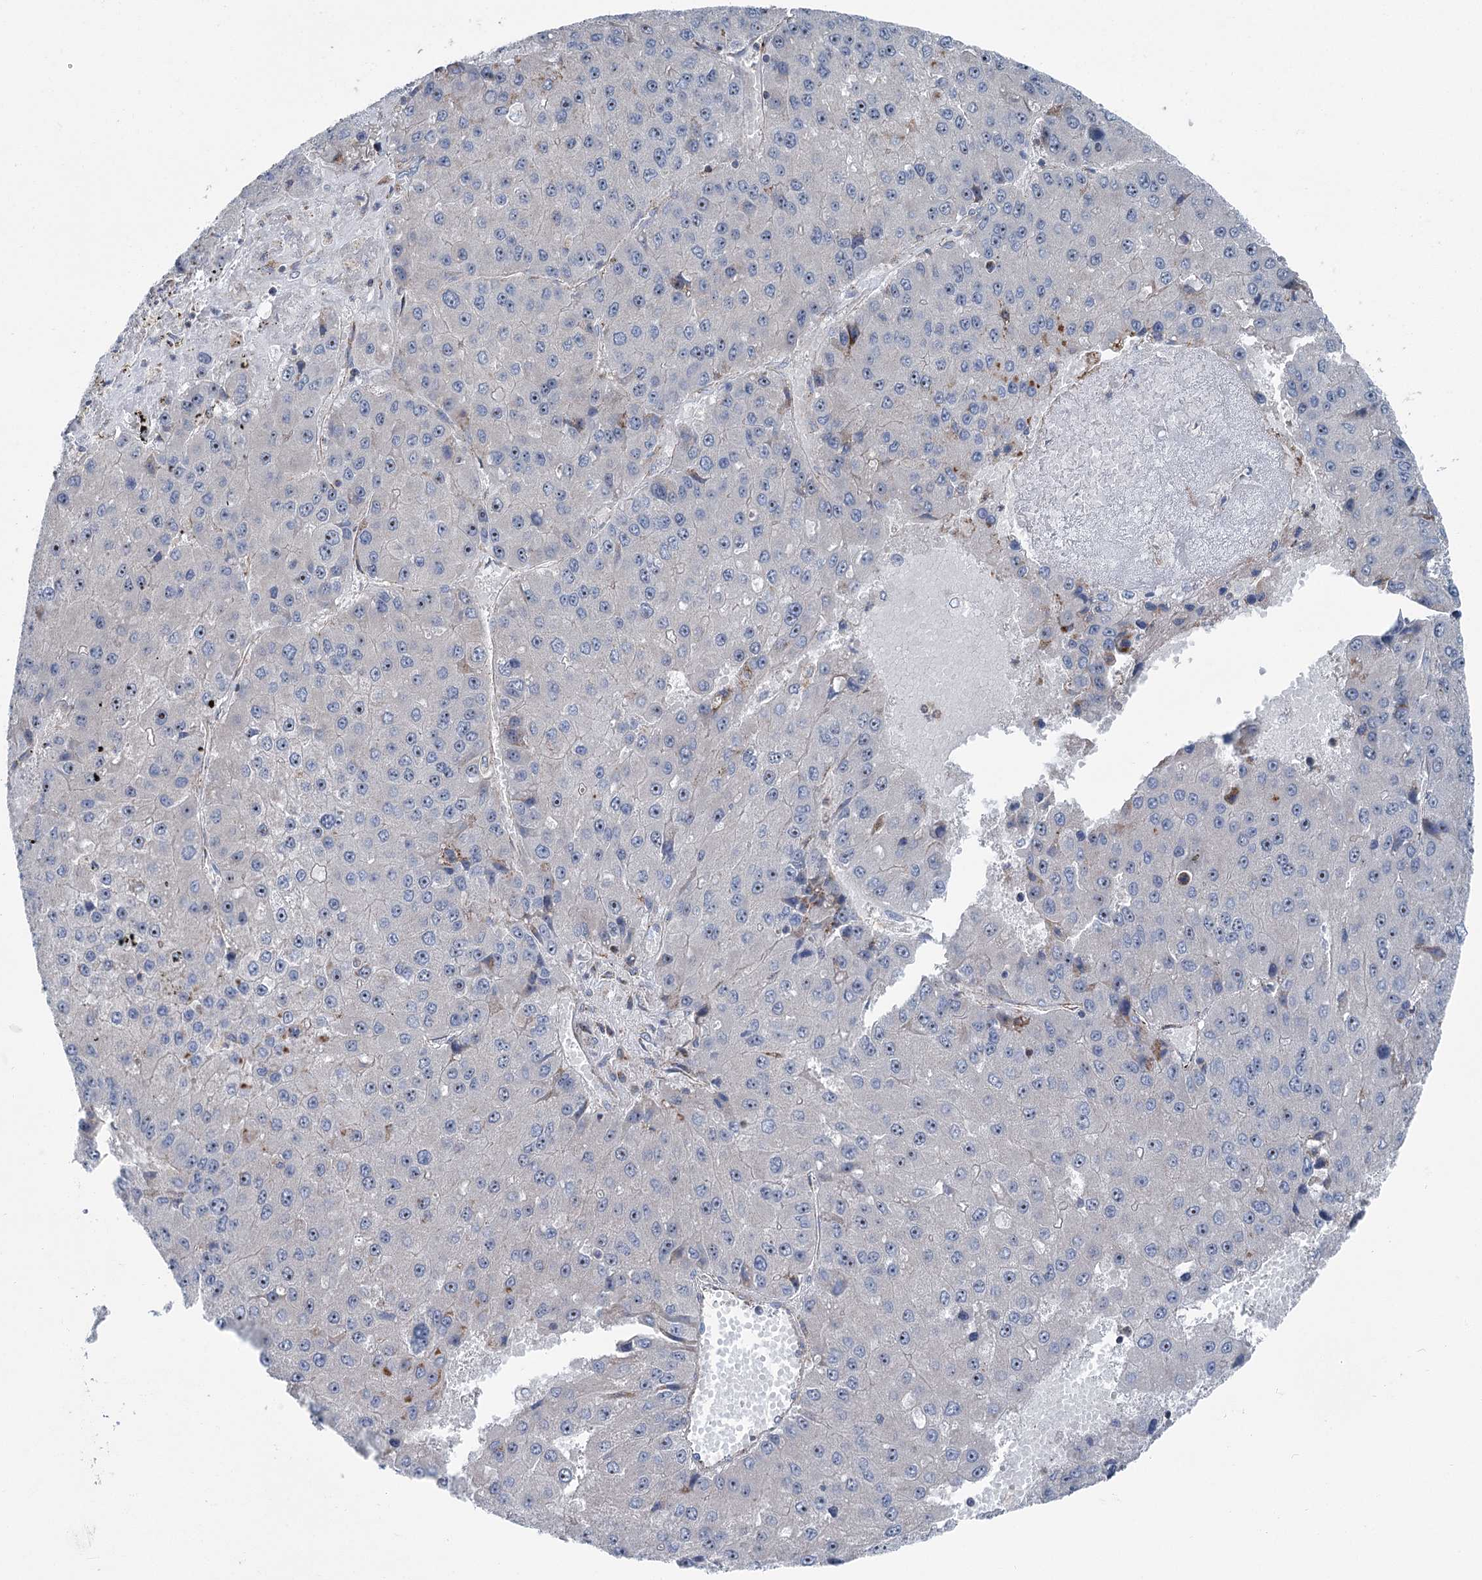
{"staining": {"intensity": "negative", "quantity": "none", "location": "none"}, "tissue": "liver cancer", "cell_type": "Tumor cells", "image_type": "cancer", "snomed": [{"axis": "morphology", "description": "Carcinoma, Hepatocellular, NOS"}, {"axis": "topography", "description": "Liver"}], "caption": "DAB immunohistochemical staining of liver cancer (hepatocellular carcinoma) demonstrates no significant expression in tumor cells. The staining was performed using DAB to visualize the protein expression in brown, while the nuclei were stained in blue with hematoxylin (Magnification: 20x).", "gene": "MARK2", "patient": {"sex": "female", "age": 73}}